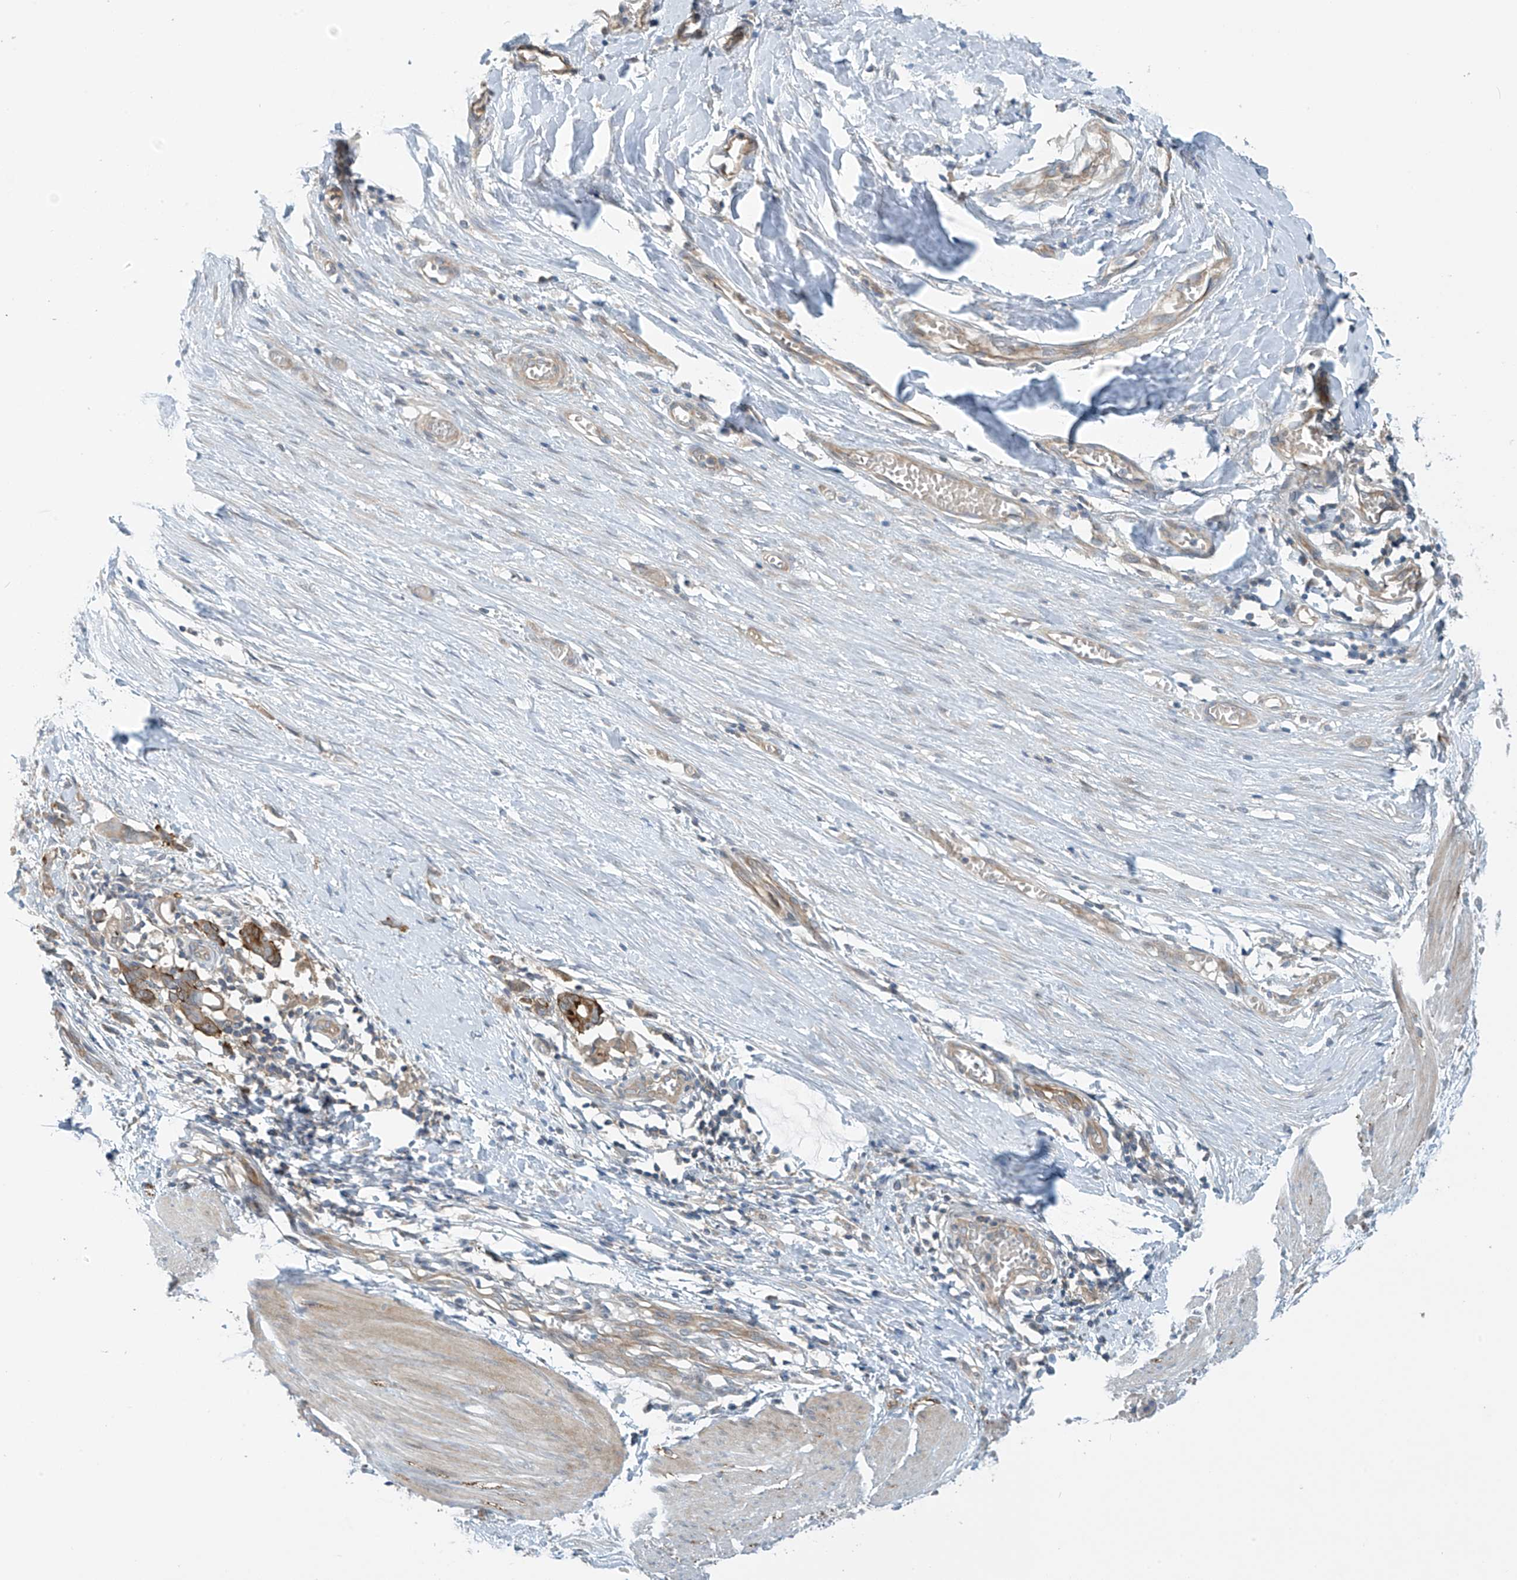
{"staining": {"intensity": "moderate", "quantity": "<25%", "location": "cytoplasmic/membranous"}, "tissue": "smooth muscle", "cell_type": "Smooth muscle cells", "image_type": "normal", "snomed": [{"axis": "morphology", "description": "Normal tissue, NOS"}, {"axis": "morphology", "description": "Adenocarcinoma, NOS"}, {"axis": "topography", "description": "Colon"}, {"axis": "topography", "description": "Peripheral nerve tissue"}], "caption": "Smooth muscle cells show low levels of moderate cytoplasmic/membranous staining in about <25% of cells in normal human smooth muscle.", "gene": "FSD1L", "patient": {"sex": "male", "age": 14}}